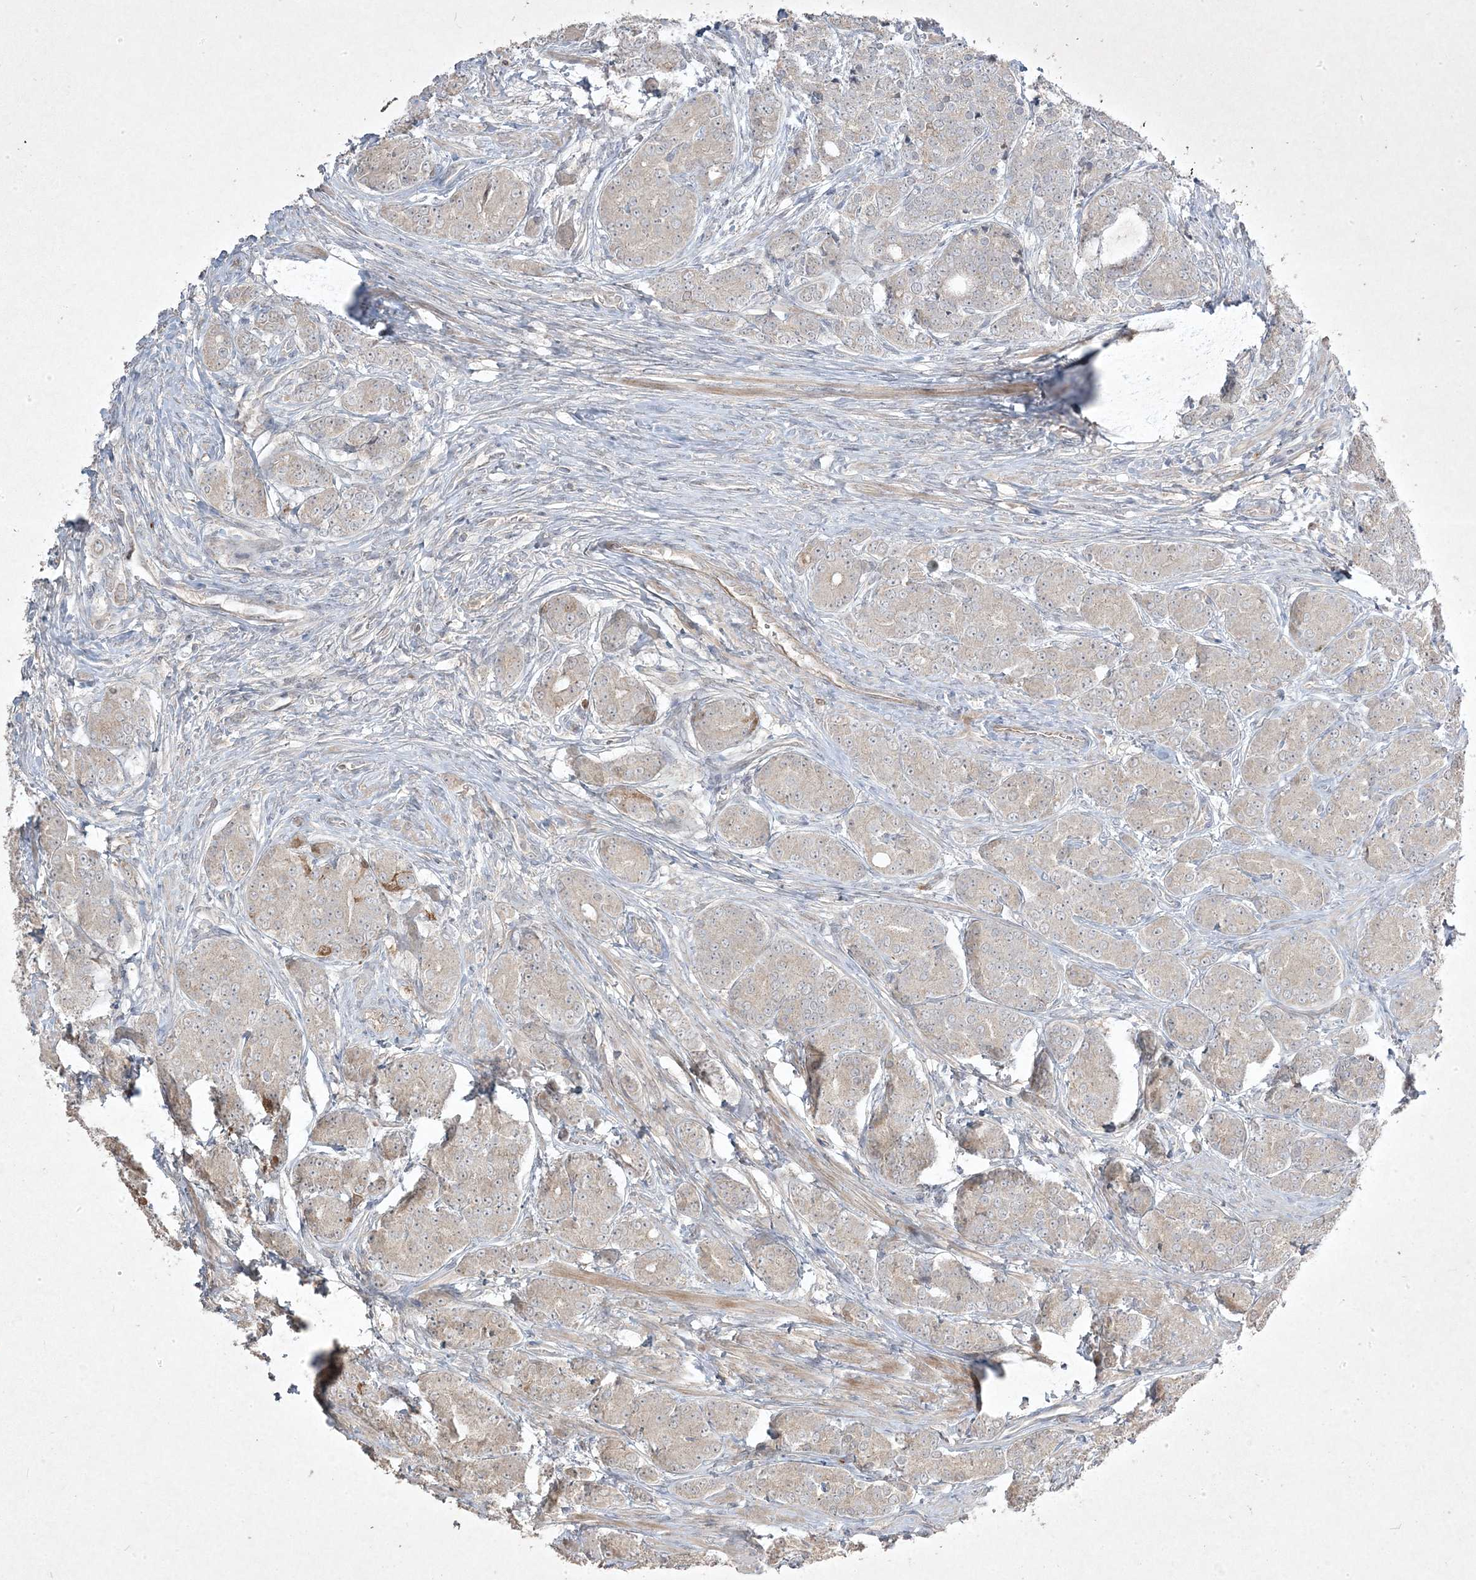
{"staining": {"intensity": "negative", "quantity": "none", "location": "none"}, "tissue": "prostate cancer", "cell_type": "Tumor cells", "image_type": "cancer", "snomed": [{"axis": "morphology", "description": "Adenocarcinoma, High grade"}, {"axis": "topography", "description": "Prostate"}], "caption": "Image shows no protein expression in tumor cells of prostate cancer (adenocarcinoma (high-grade)) tissue.", "gene": "RGL4", "patient": {"sex": "male", "age": 62}}